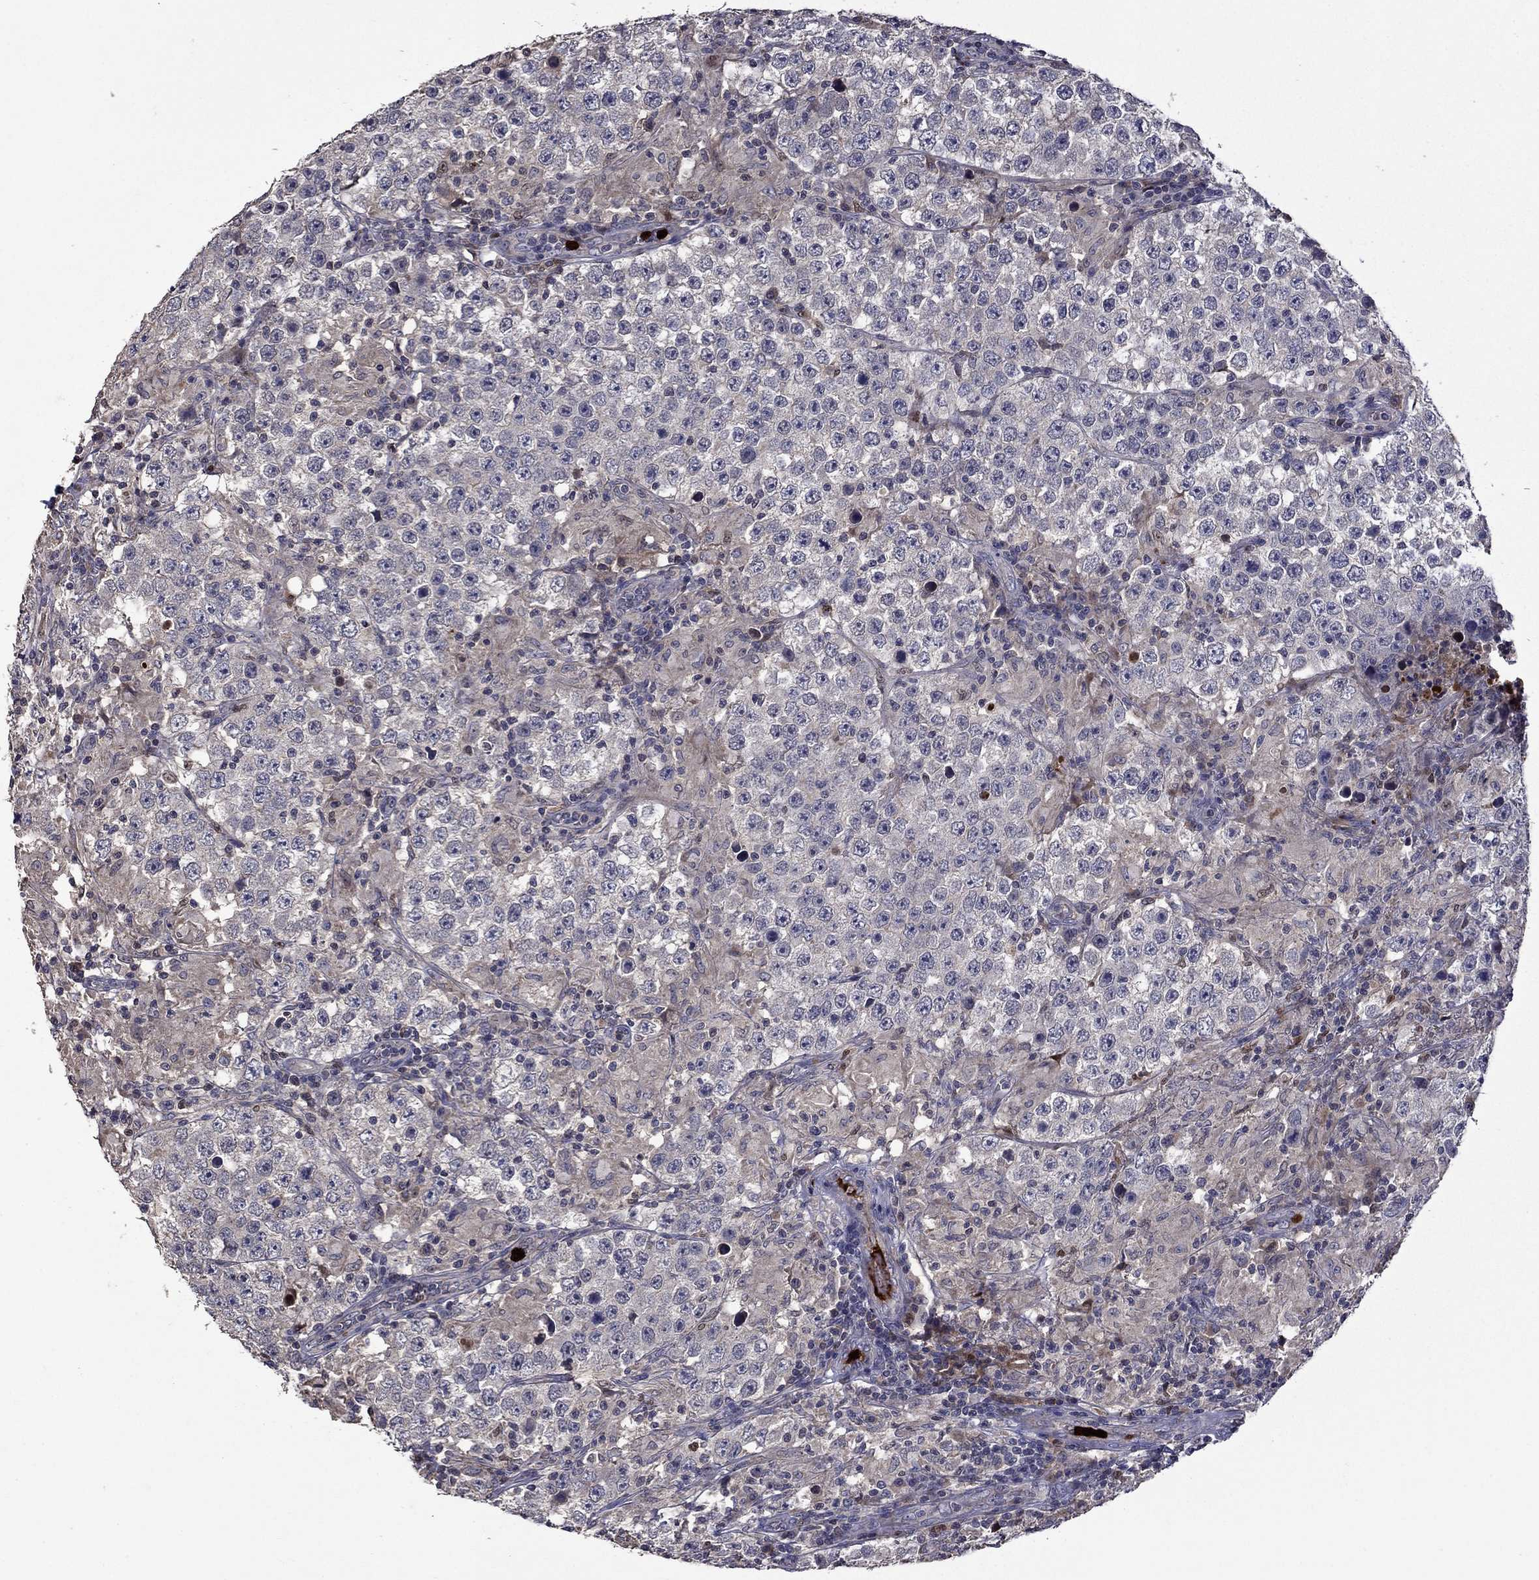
{"staining": {"intensity": "negative", "quantity": "none", "location": "none"}, "tissue": "testis cancer", "cell_type": "Tumor cells", "image_type": "cancer", "snomed": [{"axis": "morphology", "description": "Seminoma, NOS"}, {"axis": "morphology", "description": "Carcinoma, Embryonal, NOS"}, {"axis": "topography", "description": "Testis"}], "caption": "This micrograph is of testis cancer (seminoma) stained with IHC to label a protein in brown with the nuclei are counter-stained blue. There is no positivity in tumor cells.", "gene": "SATB1", "patient": {"sex": "male", "age": 41}}